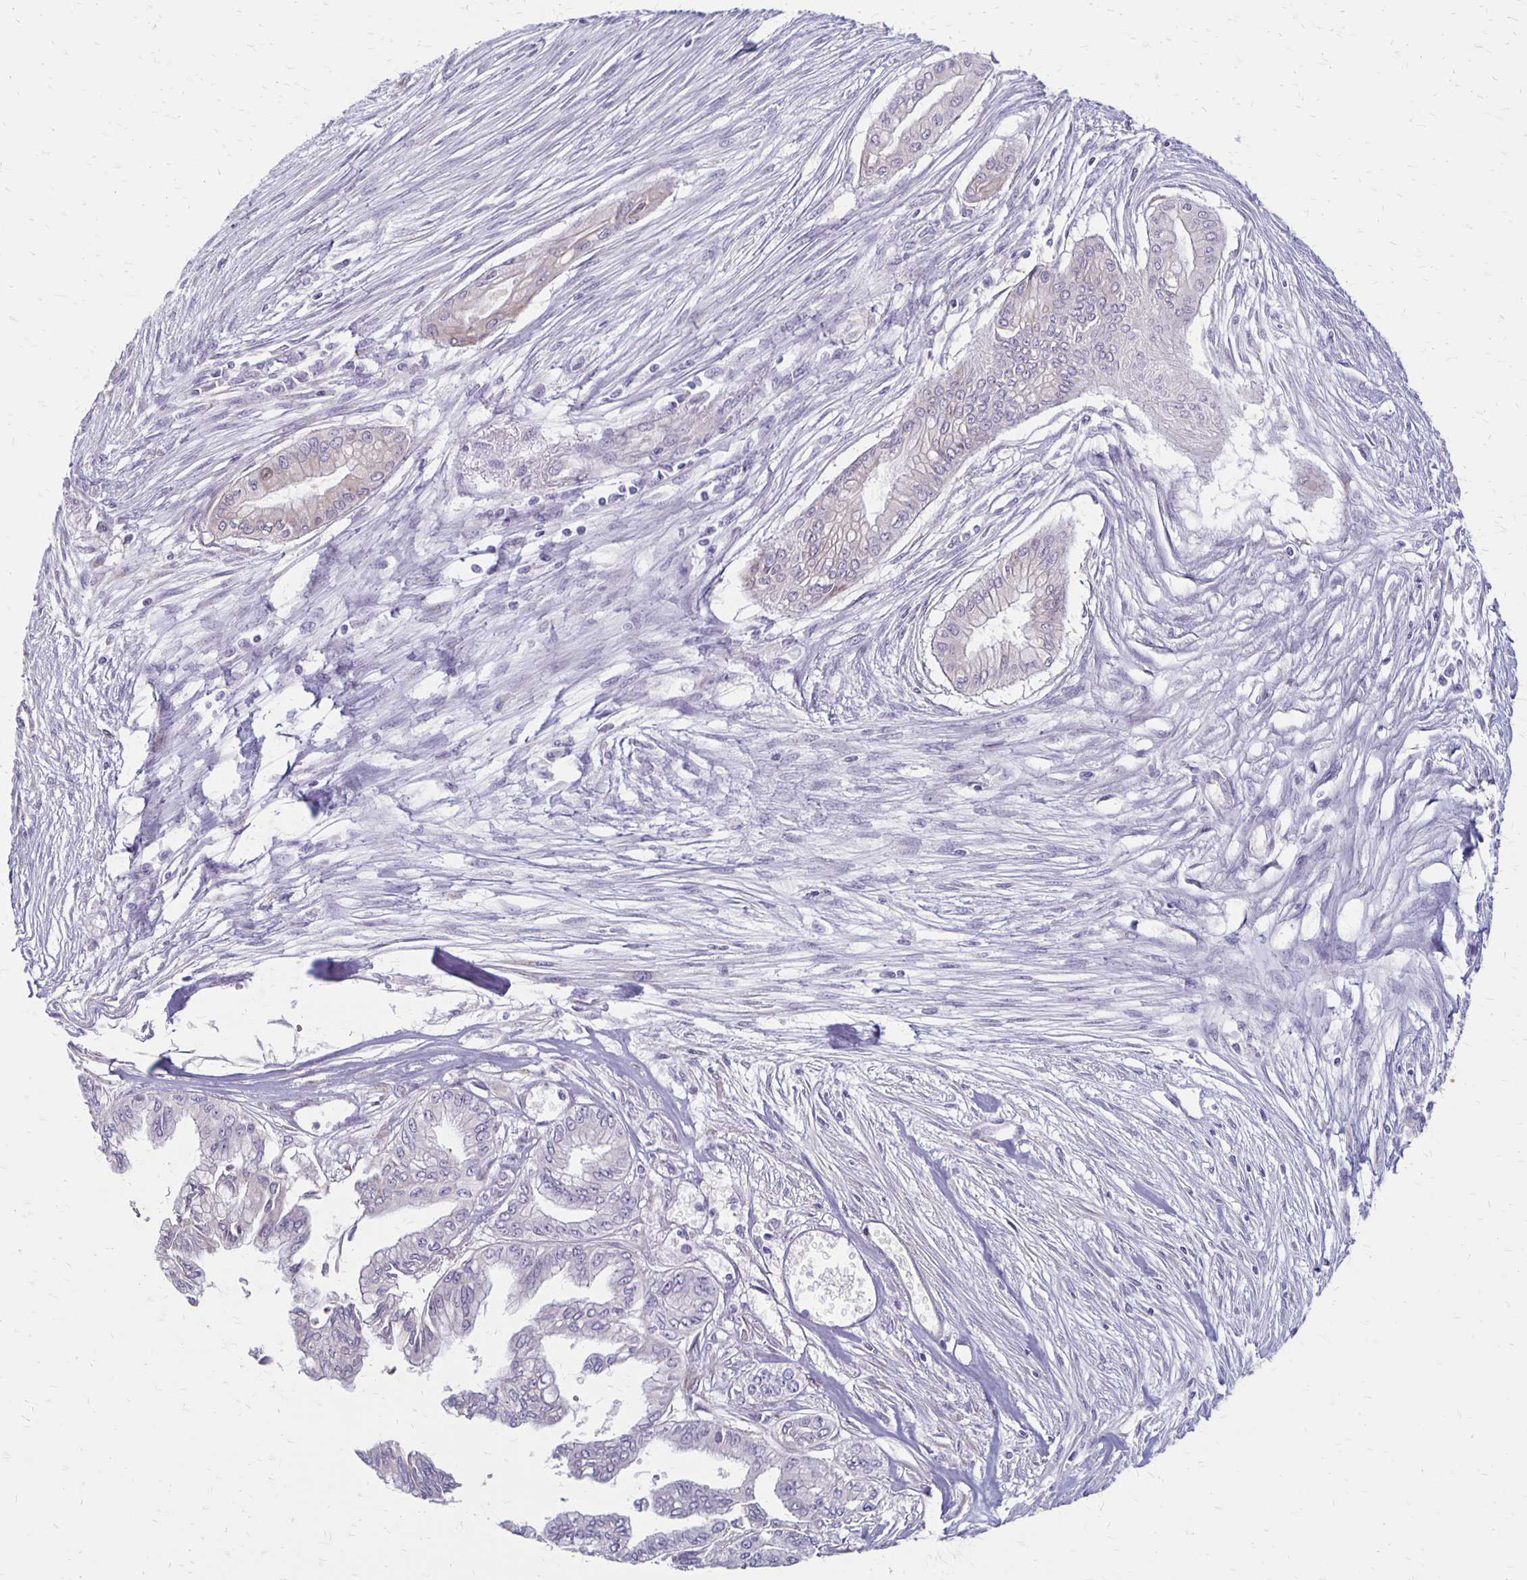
{"staining": {"intensity": "negative", "quantity": "none", "location": "none"}, "tissue": "pancreatic cancer", "cell_type": "Tumor cells", "image_type": "cancer", "snomed": [{"axis": "morphology", "description": "Adenocarcinoma, NOS"}, {"axis": "topography", "description": "Pancreas"}], "caption": "An immunohistochemistry photomicrograph of pancreatic cancer is shown. There is no staining in tumor cells of pancreatic cancer. The staining is performed using DAB brown chromogen with nuclei counter-stained in using hematoxylin.", "gene": "HOMER1", "patient": {"sex": "female", "age": 68}}